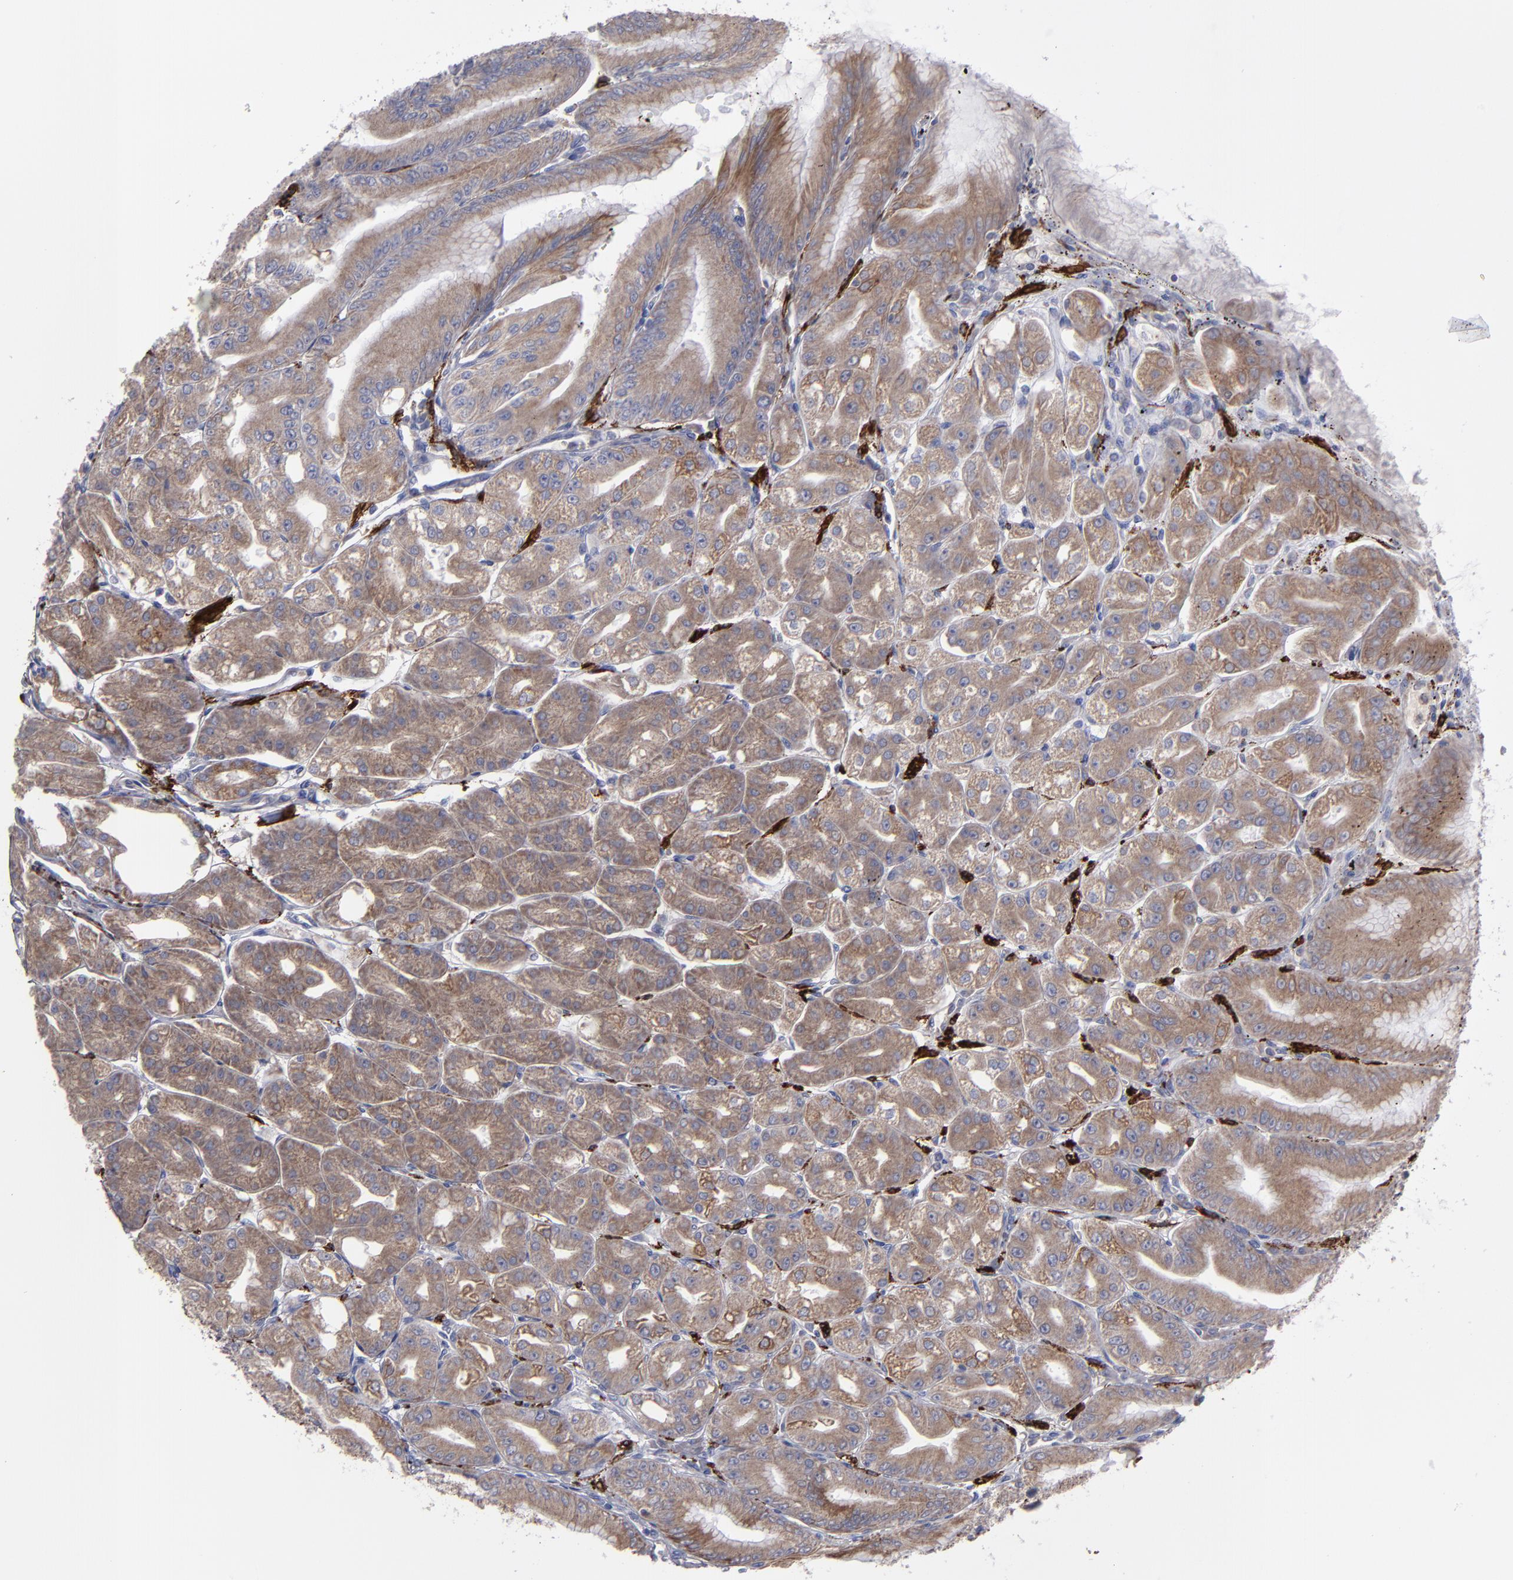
{"staining": {"intensity": "moderate", "quantity": ">75%", "location": "cytoplasmic/membranous"}, "tissue": "stomach", "cell_type": "Glandular cells", "image_type": "normal", "snomed": [{"axis": "morphology", "description": "Normal tissue, NOS"}, {"axis": "topography", "description": "Stomach, lower"}], "caption": "Brown immunohistochemical staining in benign human stomach demonstrates moderate cytoplasmic/membranous positivity in about >75% of glandular cells.", "gene": "SLMAP", "patient": {"sex": "male", "age": 71}}